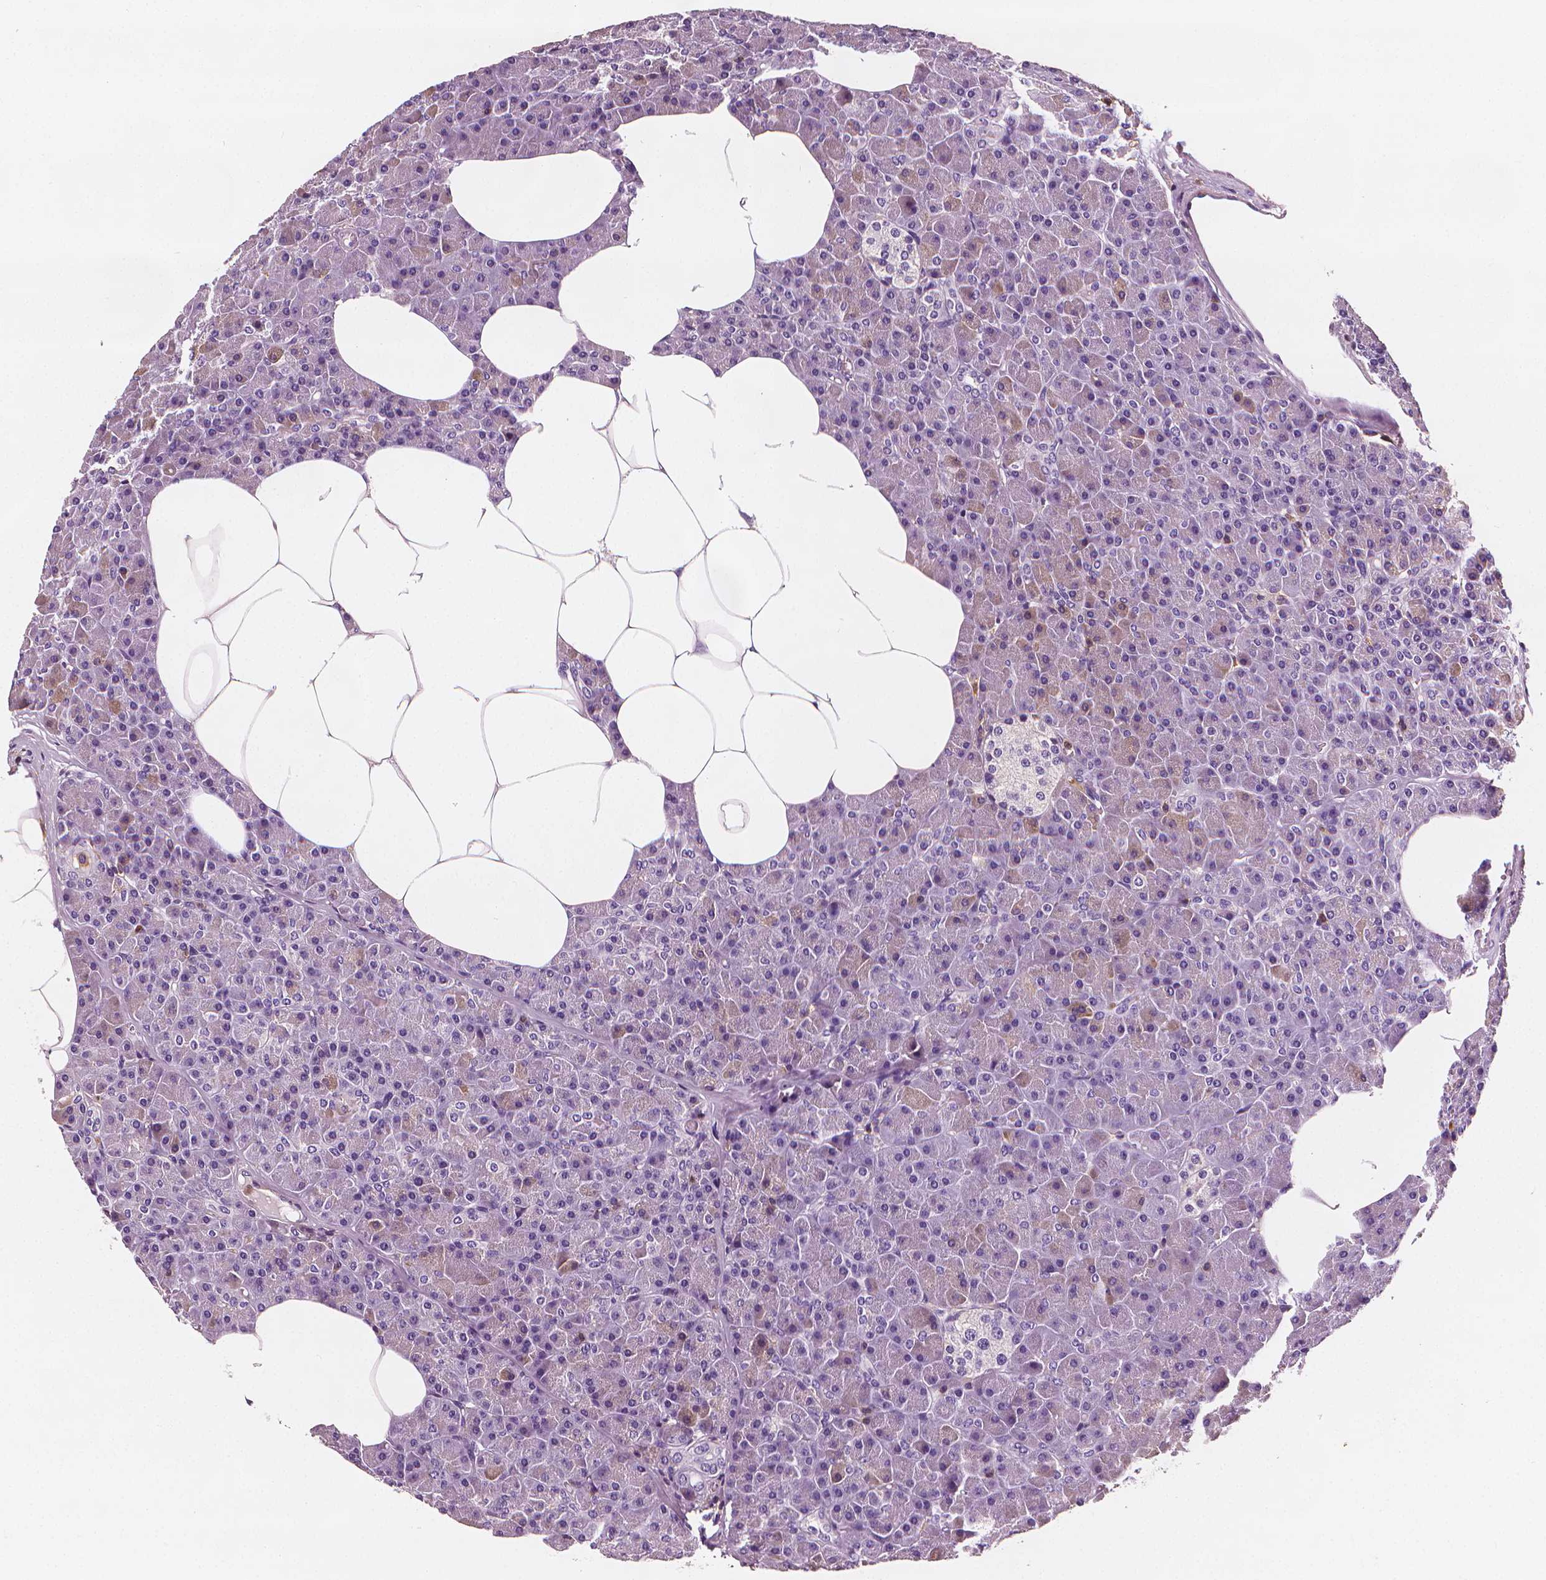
{"staining": {"intensity": "negative", "quantity": "none", "location": "none"}, "tissue": "pancreas", "cell_type": "Exocrine glandular cells", "image_type": "normal", "snomed": [{"axis": "morphology", "description": "Normal tissue, NOS"}, {"axis": "topography", "description": "Pancreas"}], "caption": "DAB immunohistochemical staining of unremarkable pancreas exhibits no significant positivity in exocrine glandular cells. (DAB immunohistochemistry (IHC) with hematoxylin counter stain).", "gene": "PTPRC", "patient": {"sex": "female", "age": 45}}